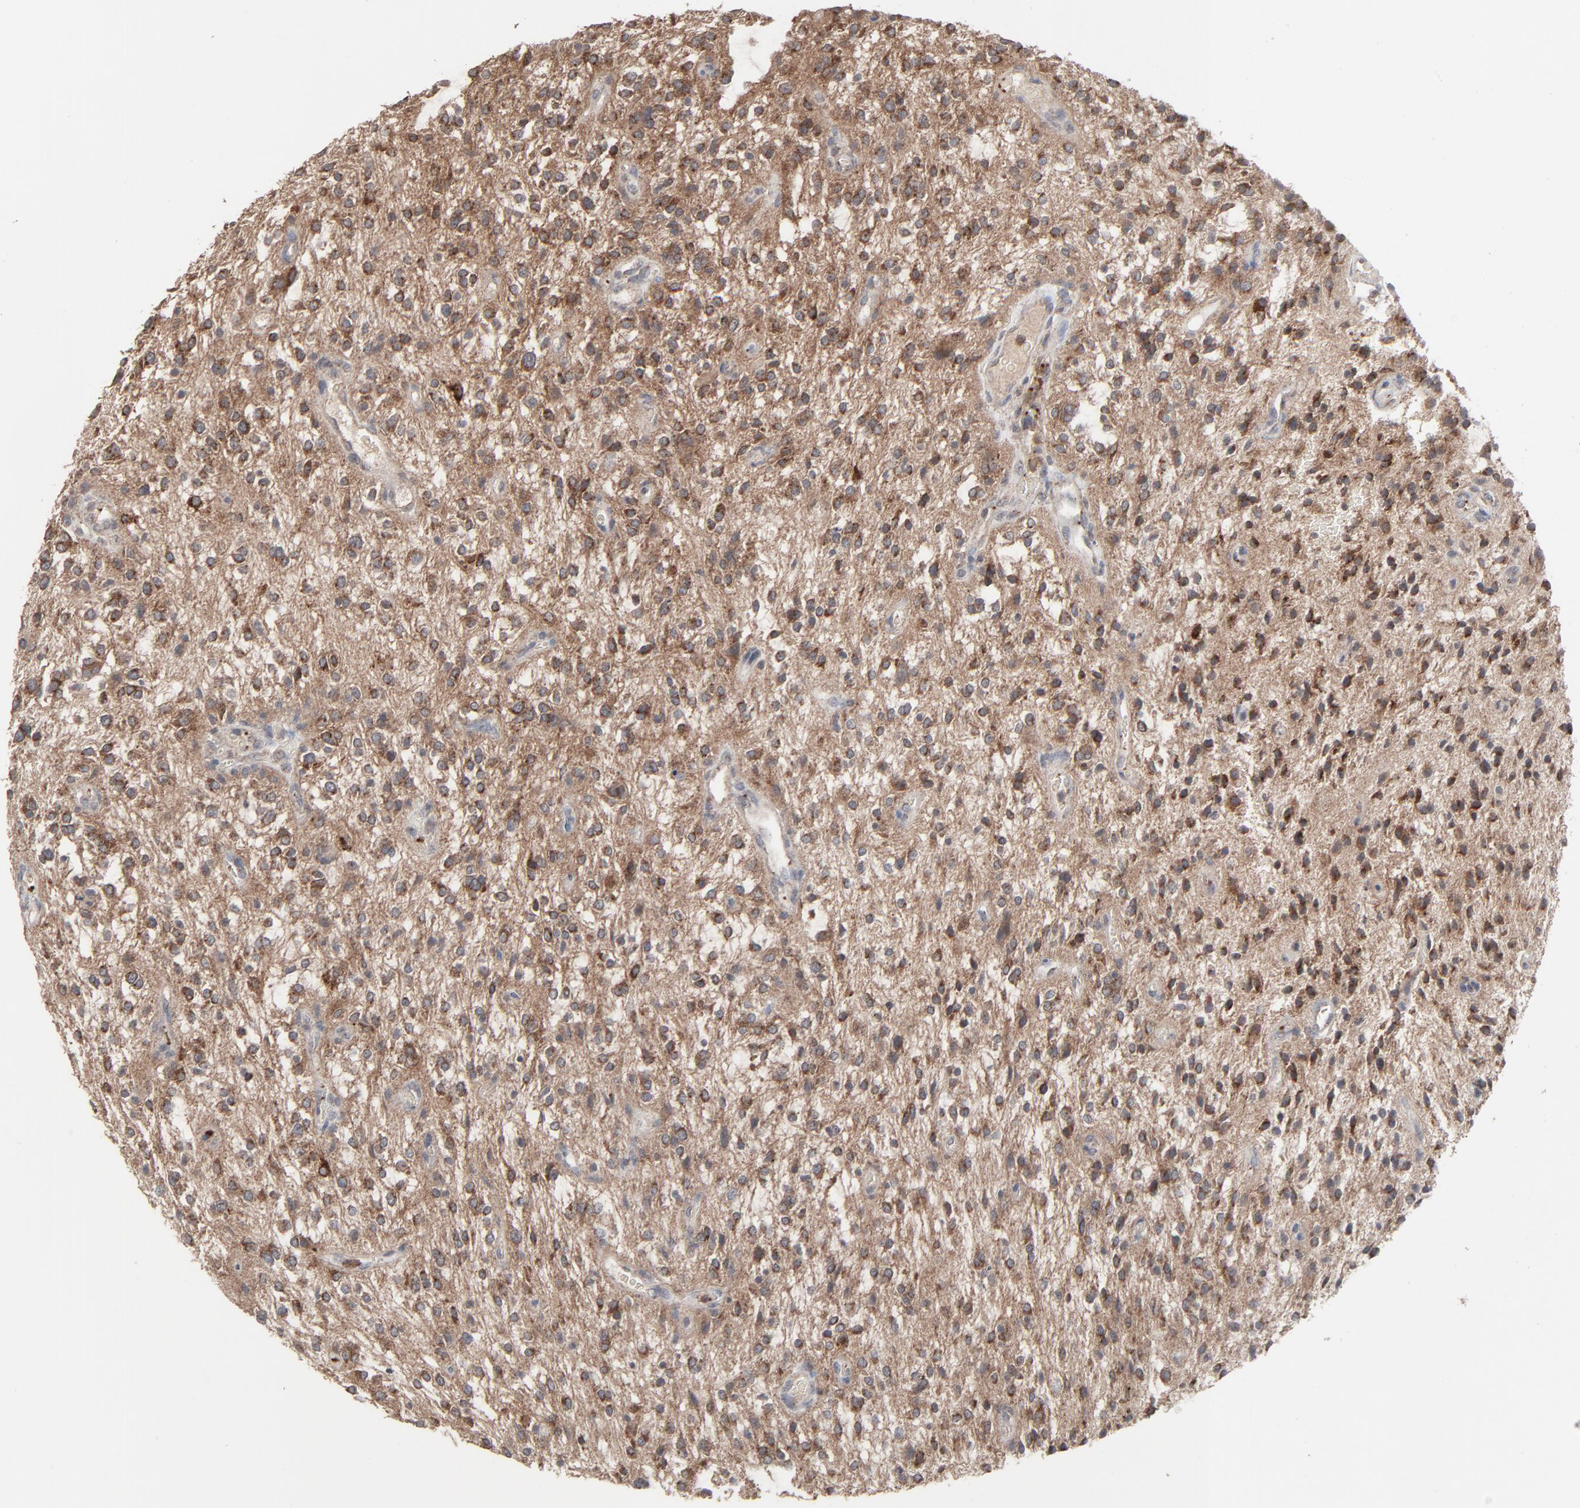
{"staining": {"intensity": "strong", "quantity": ">75%", "location": "cytoplasmic/membranous"}, "tissue": "glioma", "cell_type": "Tumor cells", "image_type": "cancer", "snomed": [{"axis": "morphology", "description": "Glioma, malignant, NOS"}, {"axis": "topography", "description": "Cerebellum"}], "caption": "This image demonstrates immunohistochemistry staining of human glioma (malignant), with high strong cytoplasmic/membranous positivity in approximately >75% of tumor cells.", "gene": "JAM3", "patient": {"sex": "female", "age": 10}}